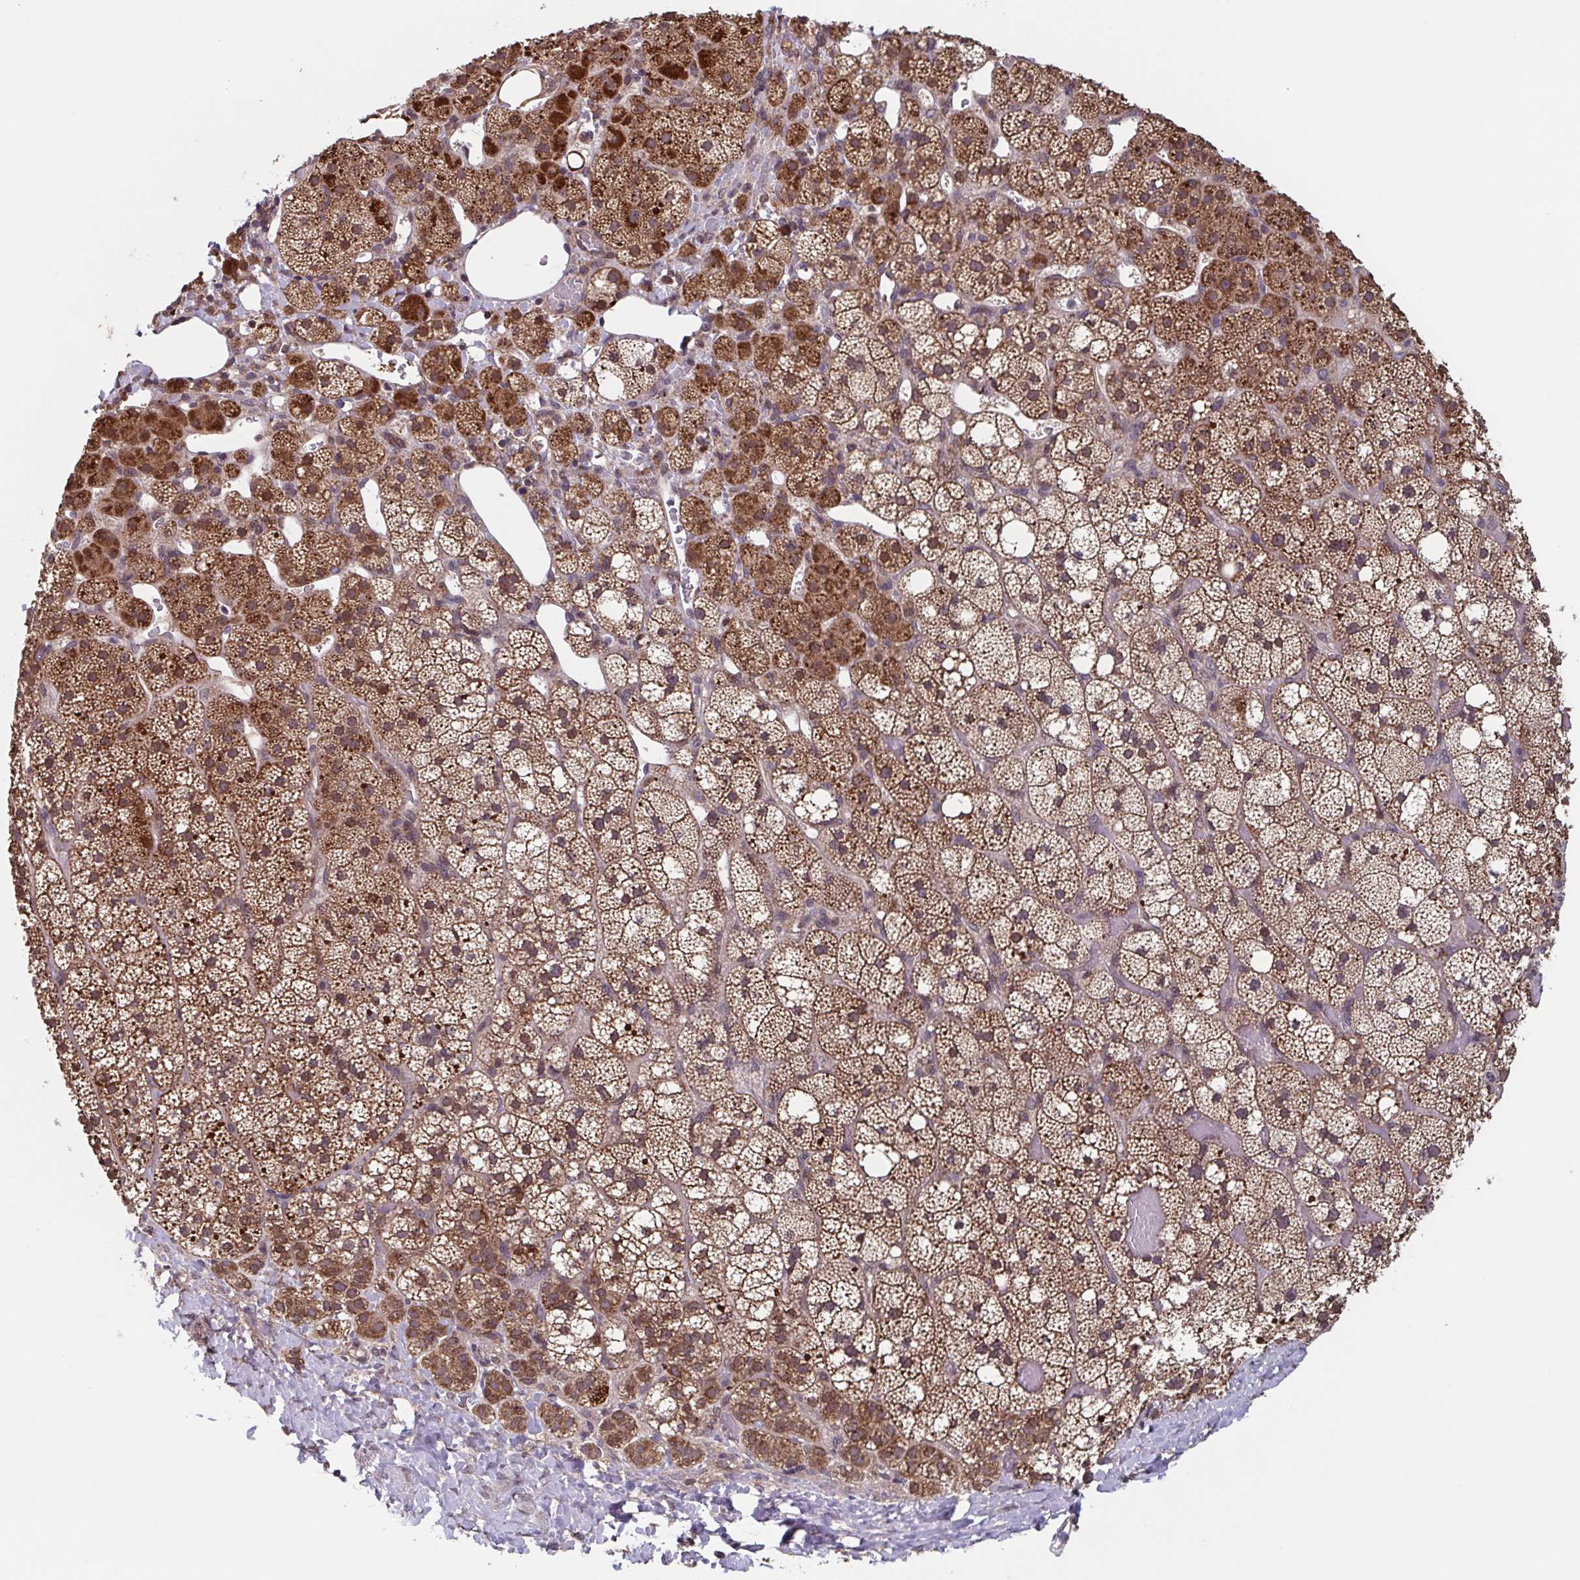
{"staining": {"intensity": "strong", "quantity": ">75%", "location": "cytoplasmic/membranous"}, "tissue": "adrenal gland", "cell_type": "Glandular cells", "image_type": "normal", "snomed": [{"axis": "morphology", "description": "Normal tissue, NOS"}, {"axis": "topography", "description": "Adrenal gland"}], "caption": "Glandular cells exhibit high levels of strong cytoplasmic/membranous positivity in approximately >75% of cells in benign human adrenal gland.", "gene": "TTC19", "patient": {"sex": "male", "age": 53}}